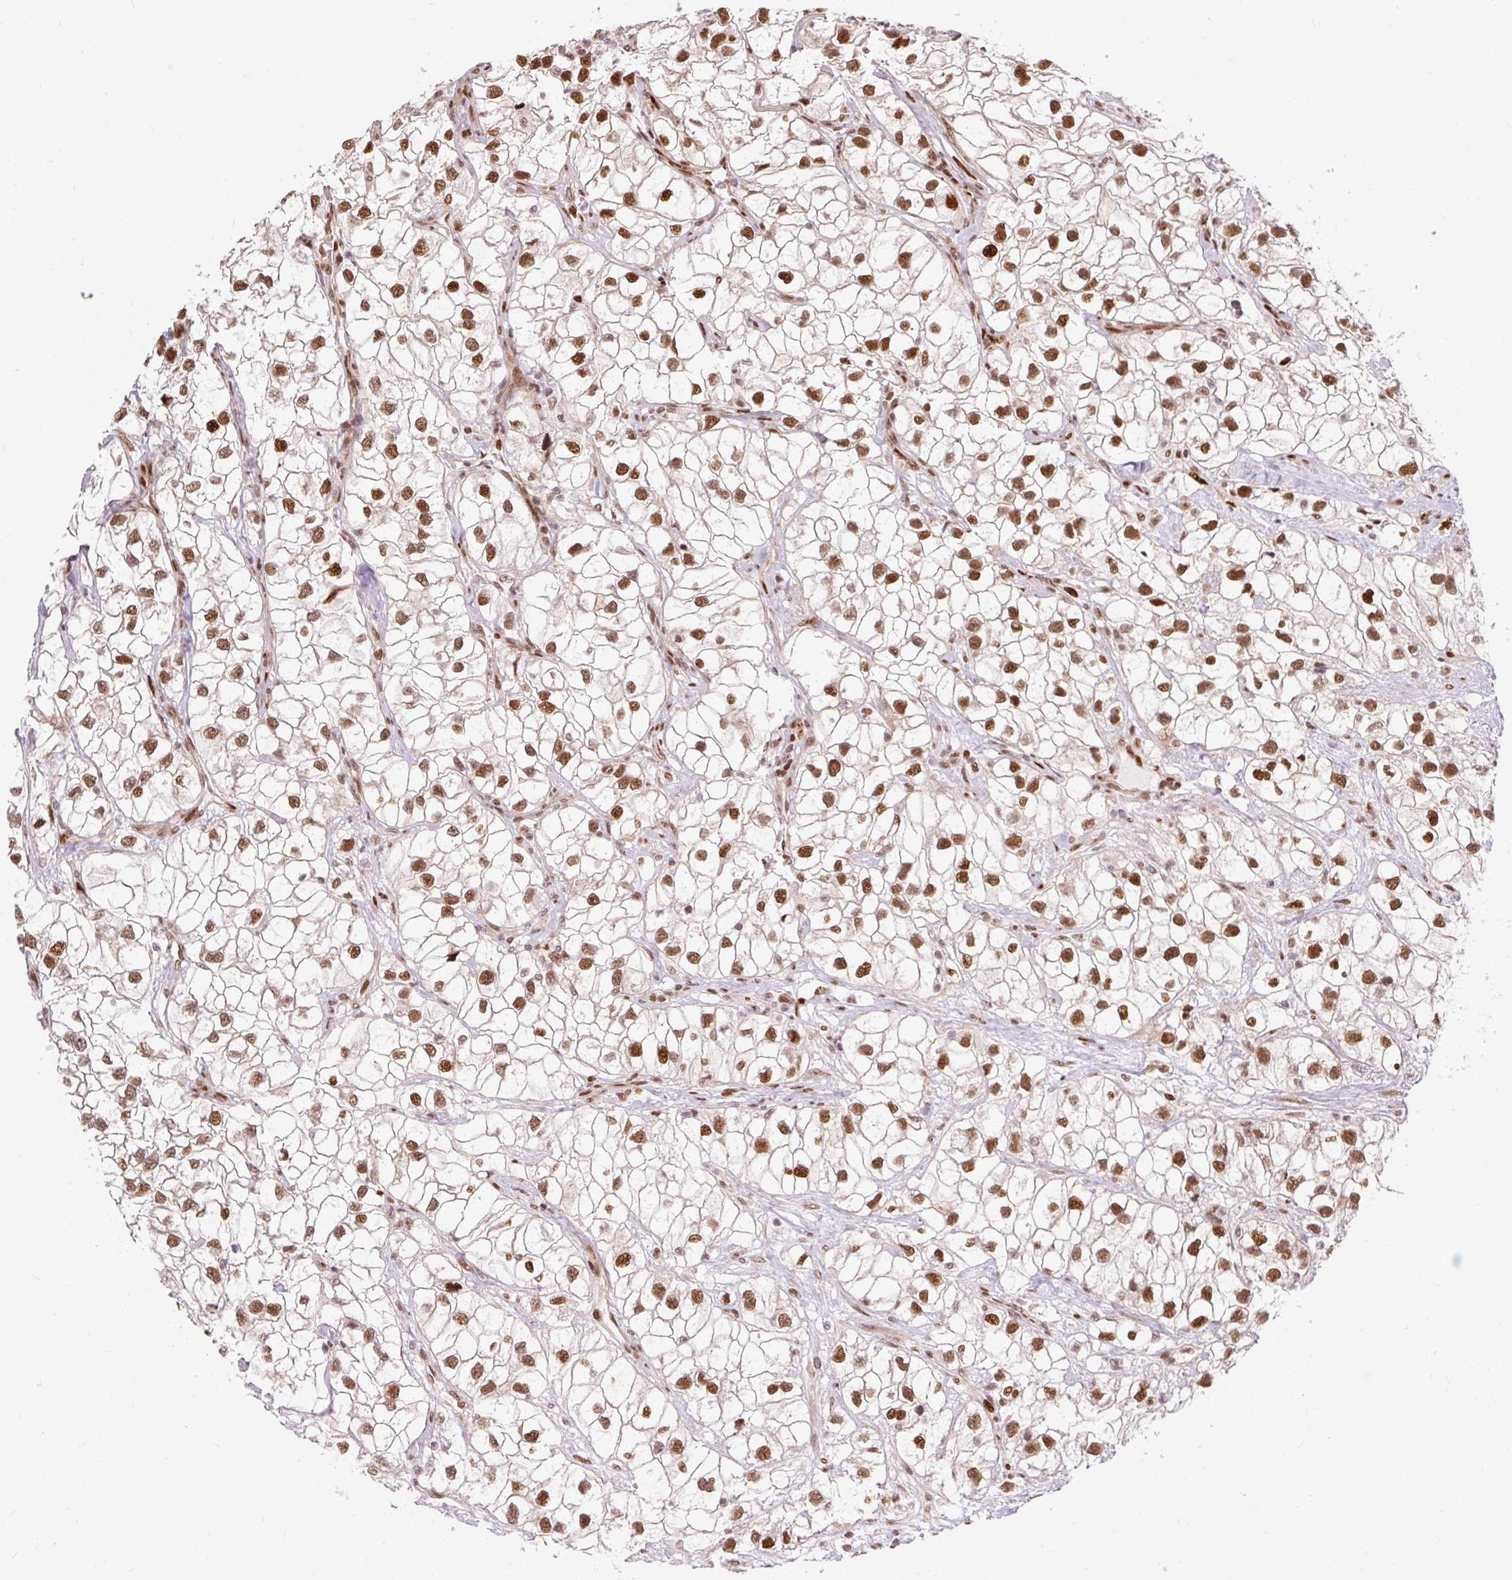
{"staining": {"intensity": "moderate", "quantity": ">75%", "location": "nuclear"}, "tissue": "renal cancer", "cell_type": "Tumor cells", "image_type": "cancer", "snomed": [{"axis": "morphology", "description": "Adenocarcinoma, NOS"}, {"axis": "topography", "description": "Kidney"}], "caption": "Immunohistochemical staining of human renal cancer (adenocarcinoma) displays medium levels of moderate nuclear protein staining in about >75% of tumor cells.", "gene": "MECOM", "patient": {"sex": "male", "age": 59}}